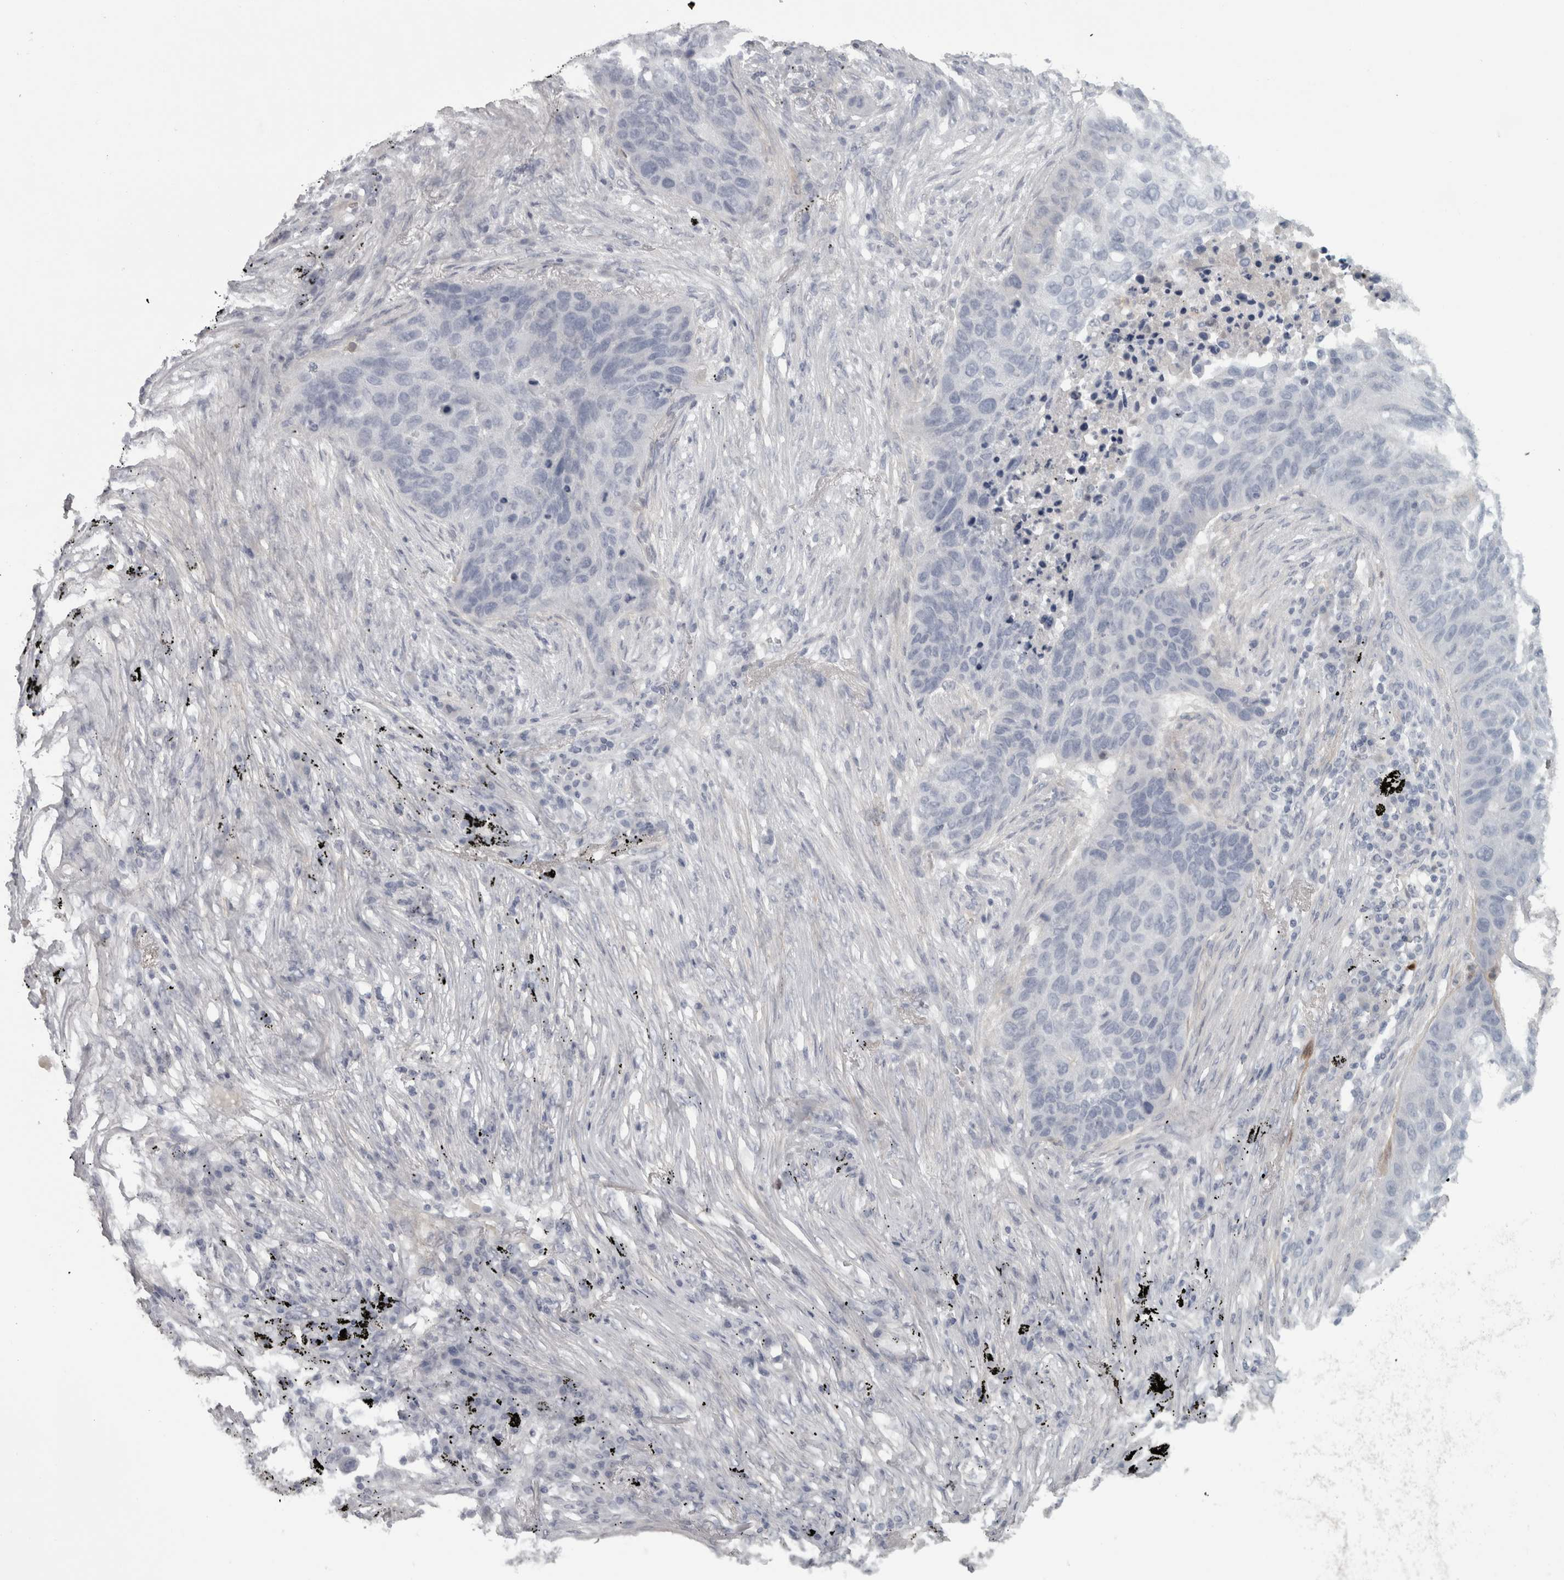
{"staining": {"intensity": "negative", "quantity": "none", "location": "none"}, "tissue": "lung cancer", "cell_type": "Tumor cells", "image_type": "cancer", "snomed": [{"axis": "morphology", "description": "Squamous cell carcinoma, NOS"}, {"axis": "topography", "description": "Lung"}], "caption": "Squamous cell carcinoma (lung) stained for a protein using immunohistochemistry (IHC) shows no expression tumor cells.", "gene": "PPP1R12B", "patient": {"sex": "female", "age": 63}}